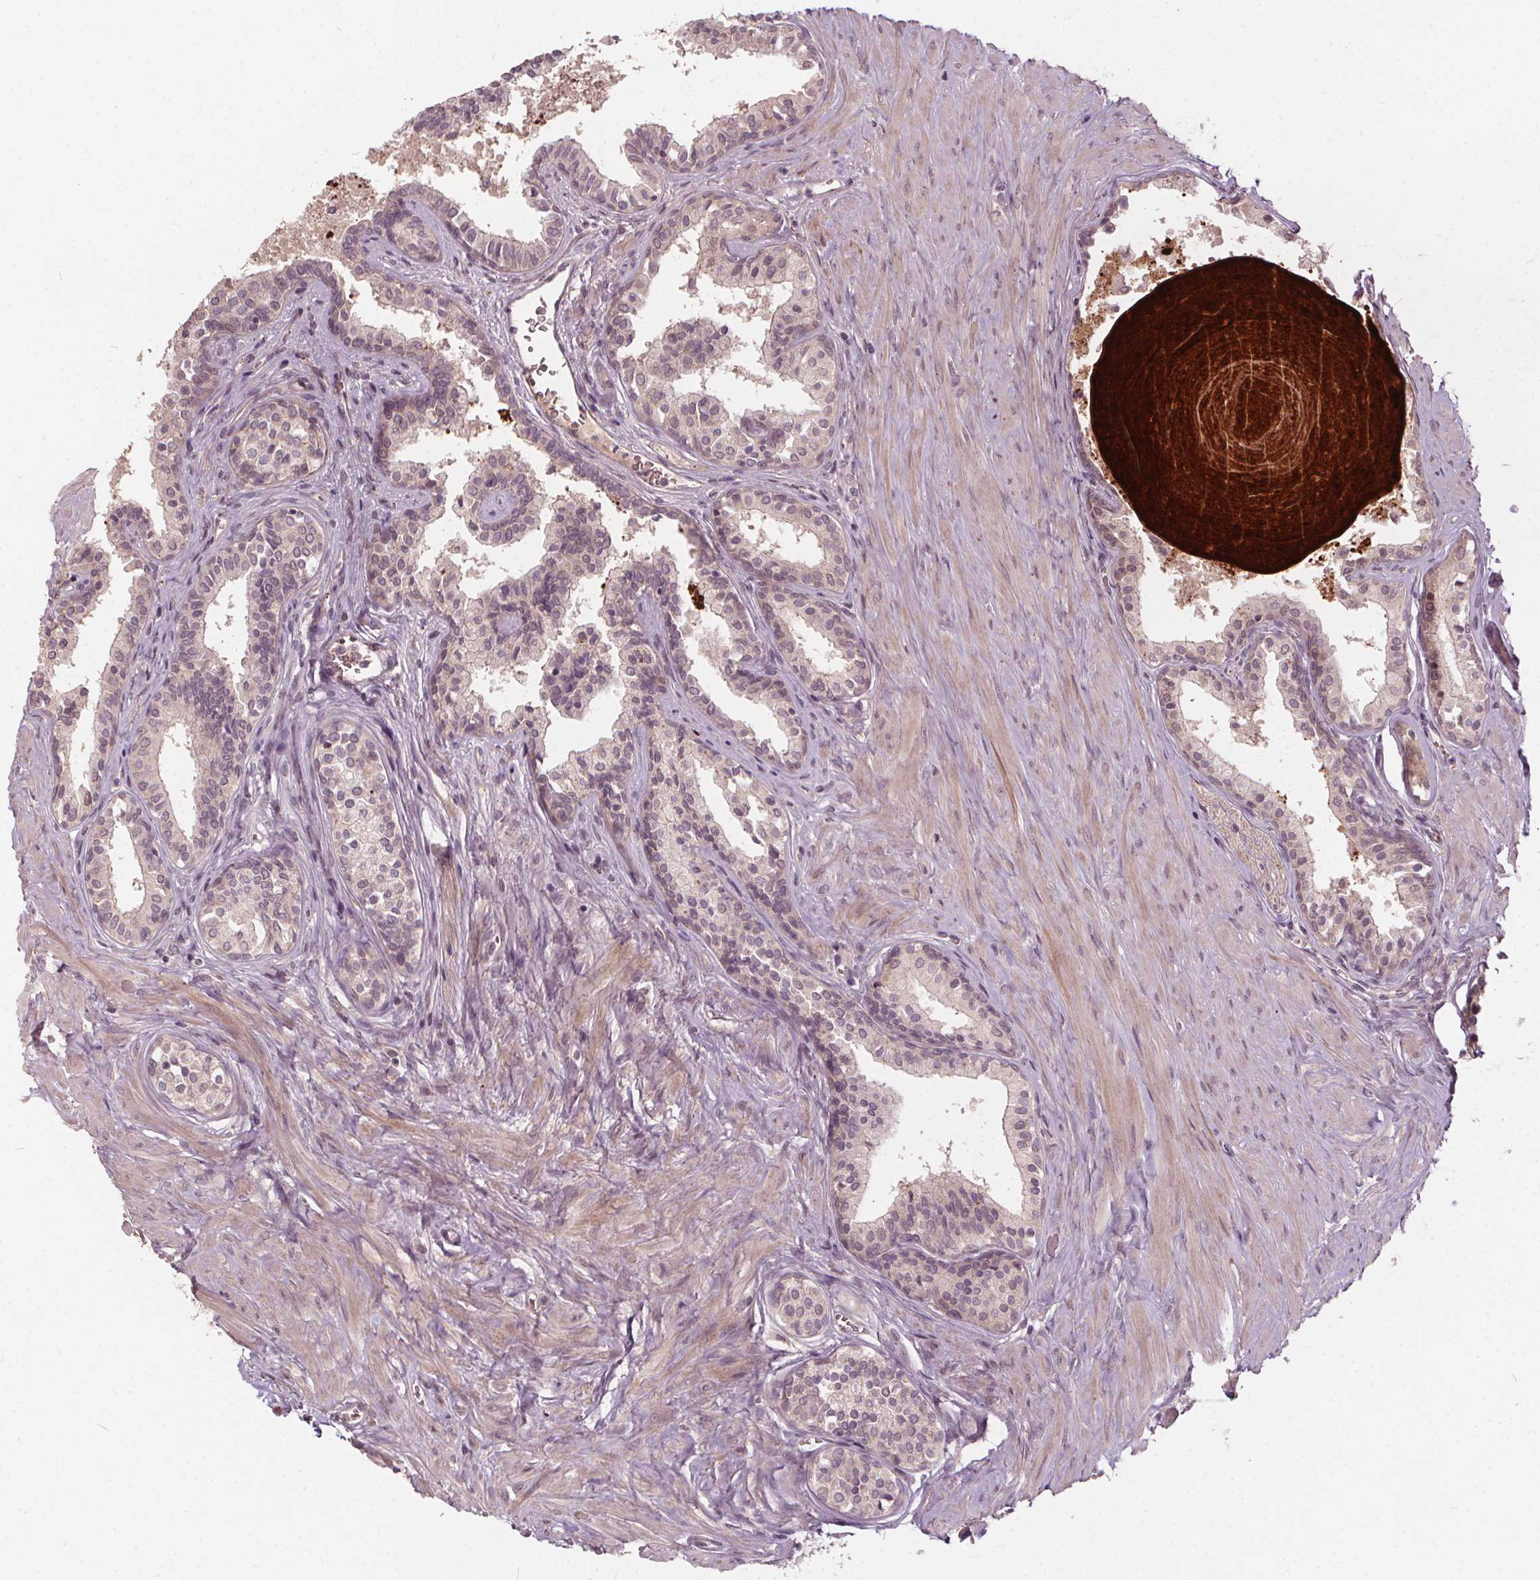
{"staining": {"intensity": "negative", "quantity": "none", "location": "none"}, "tissue": "prostate", "cell_type": "Glandular cells", "image_type": "normal", "snomed": [{"axis": "morphology", "description": "Normal tissue, NOS"}, {"axis": "topography", "description": "Prostate"}], "caption": "High power microscopy histopathology image of an immunohistochemistry (IHC) image of benign prostate, revealing no significant positivity in glandular cells.", "gene": "IPO13", "patient": {"sex": "male", "age": 61}}